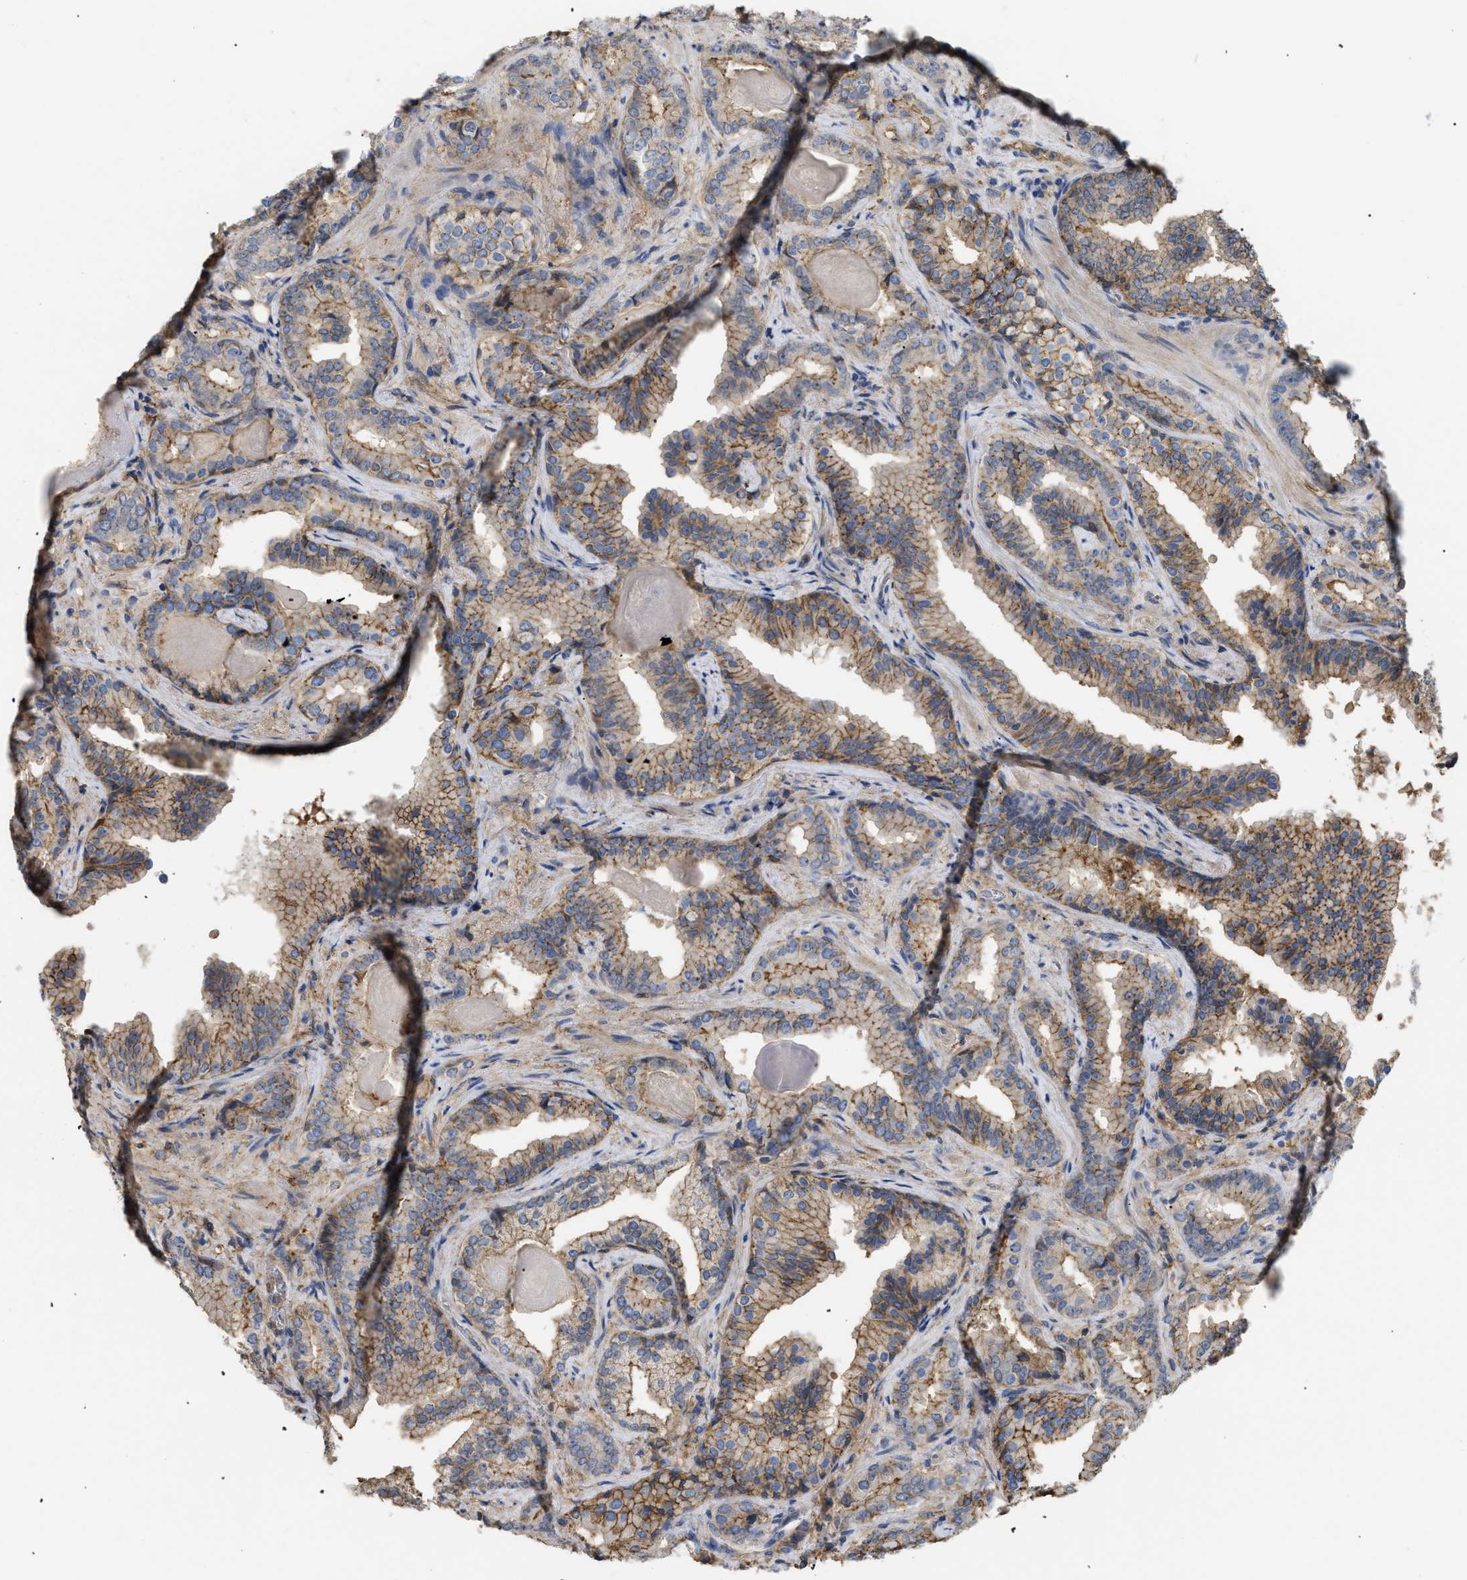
{"staining": {"intensity": "moderate", "quantity": "25%-75%", "location": "cytoplasmic/membranous"}, "tissue": "prostate cancer", "cell_type": "Tumor cells", "image_type": "cancer", "snomed": [{"axis": "morphology", "description": "Adenocarcinoma, Low grade"}, {"axis": "topography", "description": "Prostate"}], "caption": "A brown stain labels moderate cytoplasmic/membranous expression of a protein in human low-grade adenocarcinoma (prostate) tumor cells.", "gene": "ANXA4", "patient": {"sex": "male", "age": 60}}